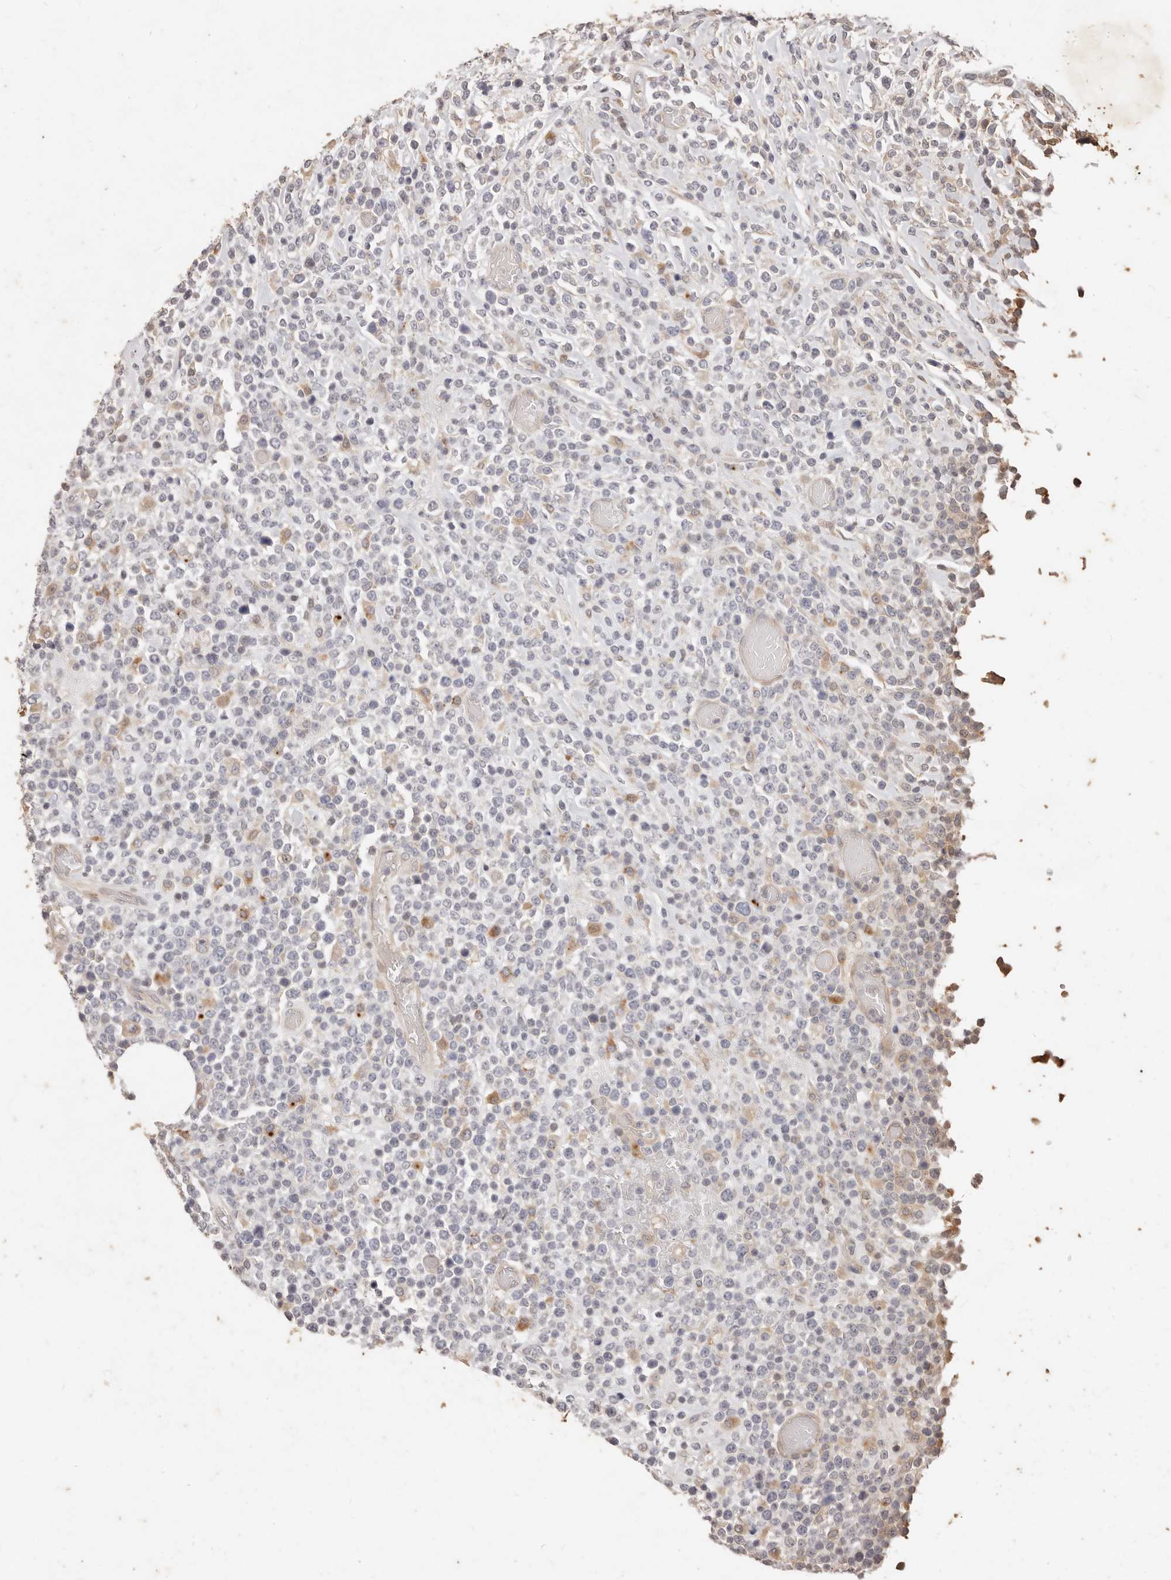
{"staining": {"intensity": "negative", "quantity": "none", "location": "none"}, "tissue": "lymphoma", "cell_type": "Tumor cells", "image_type": "cancer", "snomed": [{"axis": "morphology", "description": "Malignant lymphoma, non-Hodgkin's type, High grade"}, {"axis": "topography", "description": "Colon"}], "caption": "There is no significant expression in tumor cells of malignant lymphoma, non-Hodgkin's type (high-grade). The staining is performed using DAB (3,3'-diaminobenzidine) brown chromogen with nuclei counter-stained in using hematoxylin.", "gene": "KIF9", "patient": {"sex": "female", "age": 53}}